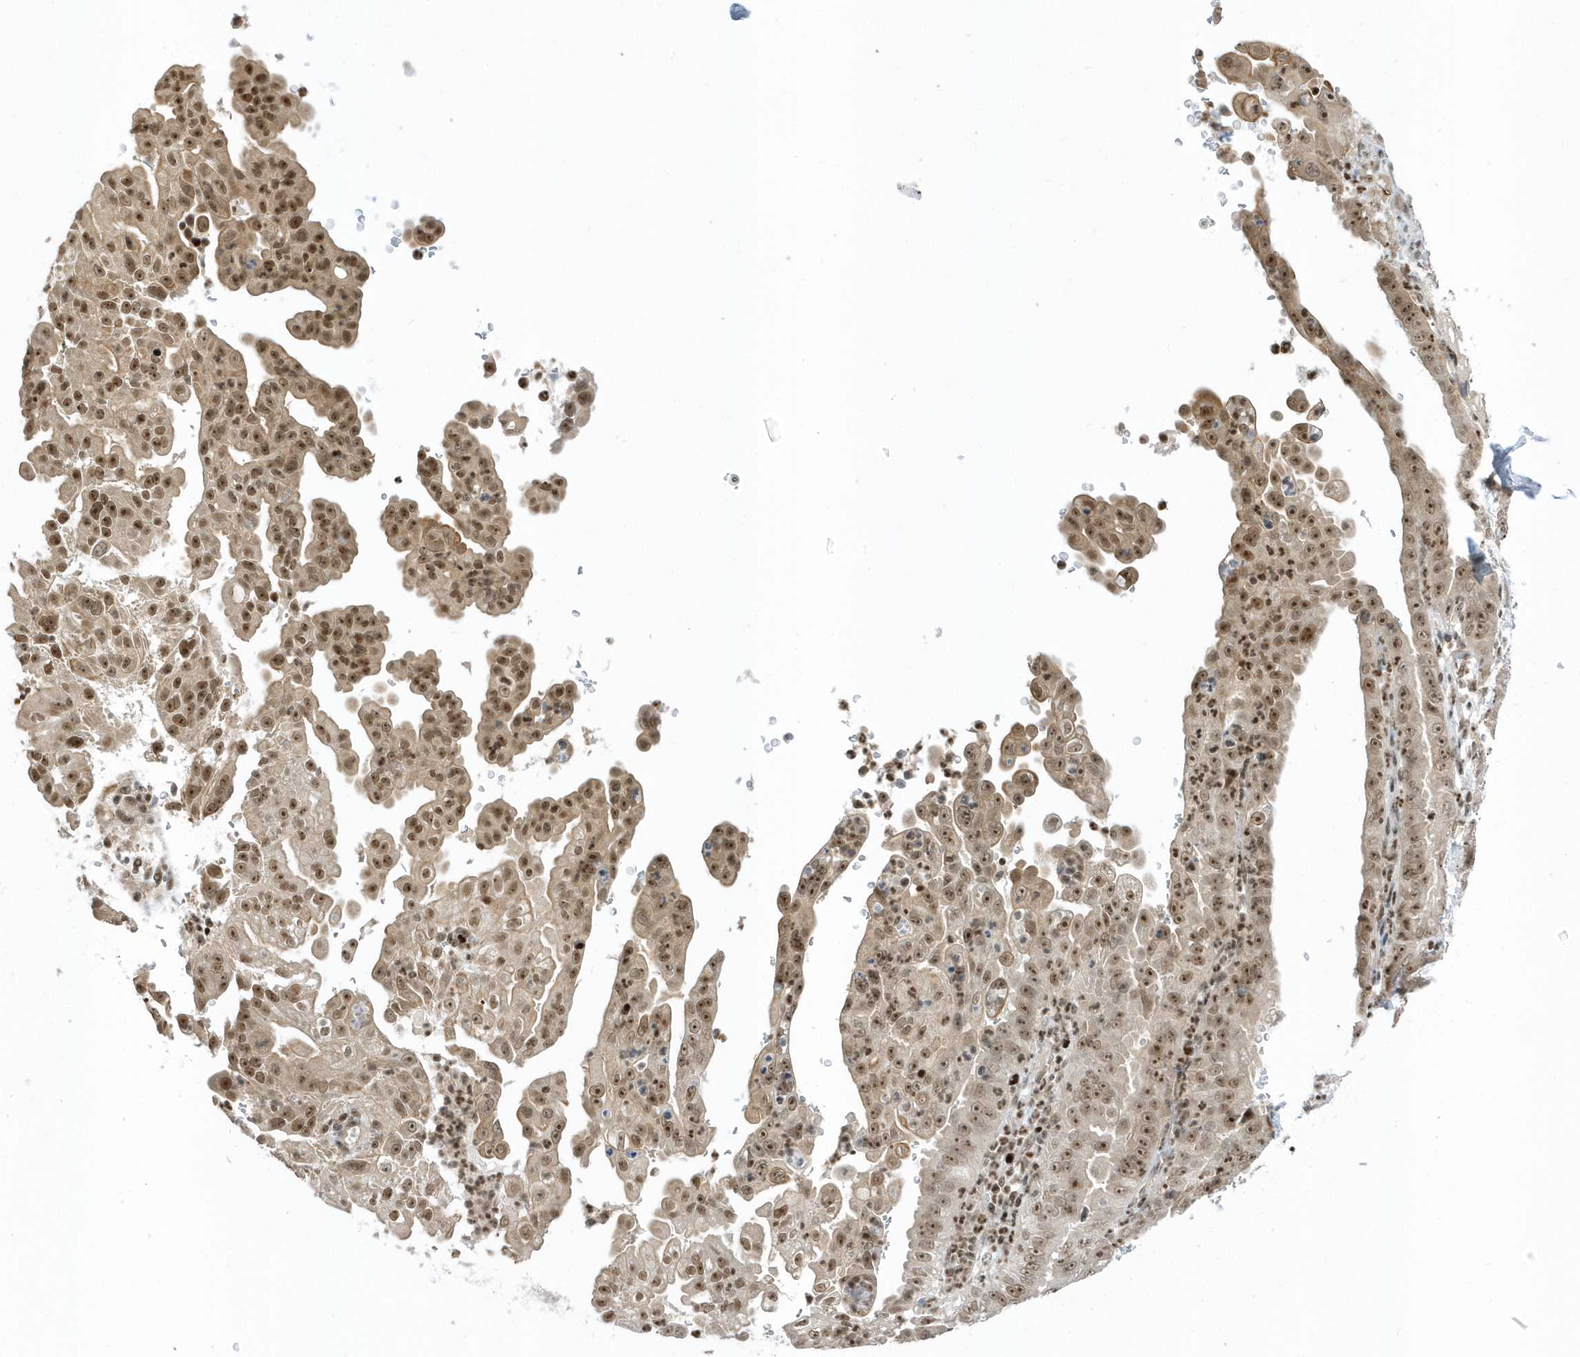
{"staining": {"intensity": "moderate", "quantity": ">75%", "location": "nuclear"}, "tissue": "pancreatic cancer", "cell_type": "Tumor cells", "image_type": "cancer", "snomed": [{"axis": "morphology", "description": "Adenocarcinoma, NOS"}, {"axis": "topography", "description": "Pancreas"}], "caption": "High-magnification brightfield microscopy of pancreatic cancer (adenocarcinoma) stained with DAB (3,3'-diaminobenzidine) (brown) and counterstained with hematoxylin (blue). tumor cells exhibit moderate nuclear expression is present in approximately>75% of cells.", "gene": "ZNF740", "patient": {"sex": "female", "age": 78}}